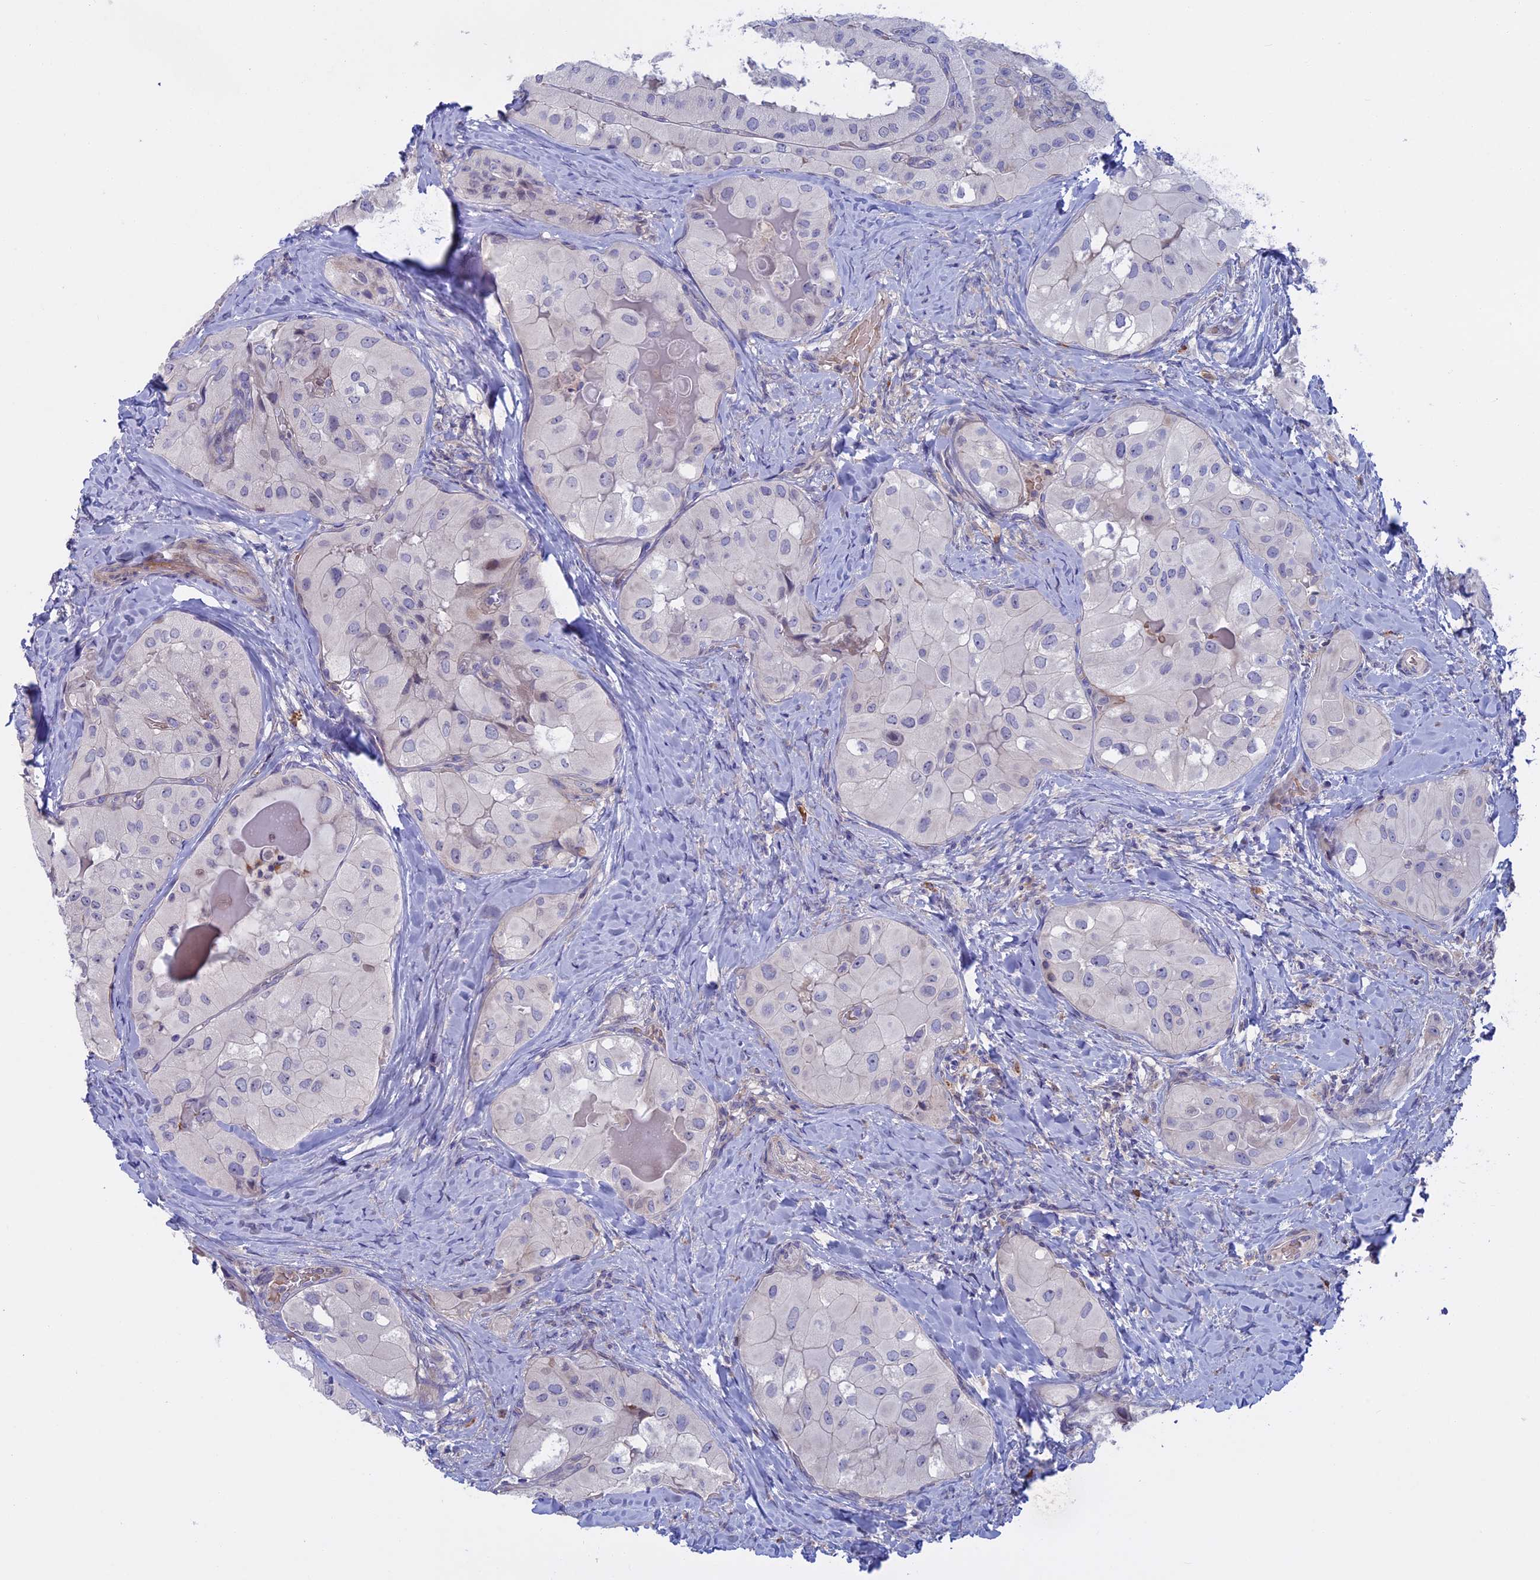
{"staining": {"intensity": "negative", "quantity": "none", "location": "none"}, "tissue": "thyroid cancer", "cell_type": "Tumor cells", "image_type": "cancer", "snomed": [{"axis": "morphology", "description": "Normal tissue, NOS"}, {"axis": "morphology", "description": "Papillary adenocarcinoma, NOS"}, {"axis": "topography", "description": "Thyroid gland"}], "caption": "Immunohistochemical staining of human thyroid cancer demonstrates no significant positivity in tumor cells.", "gene": "SLC2A6", "patient": {"sex": "female", "age": 59}}